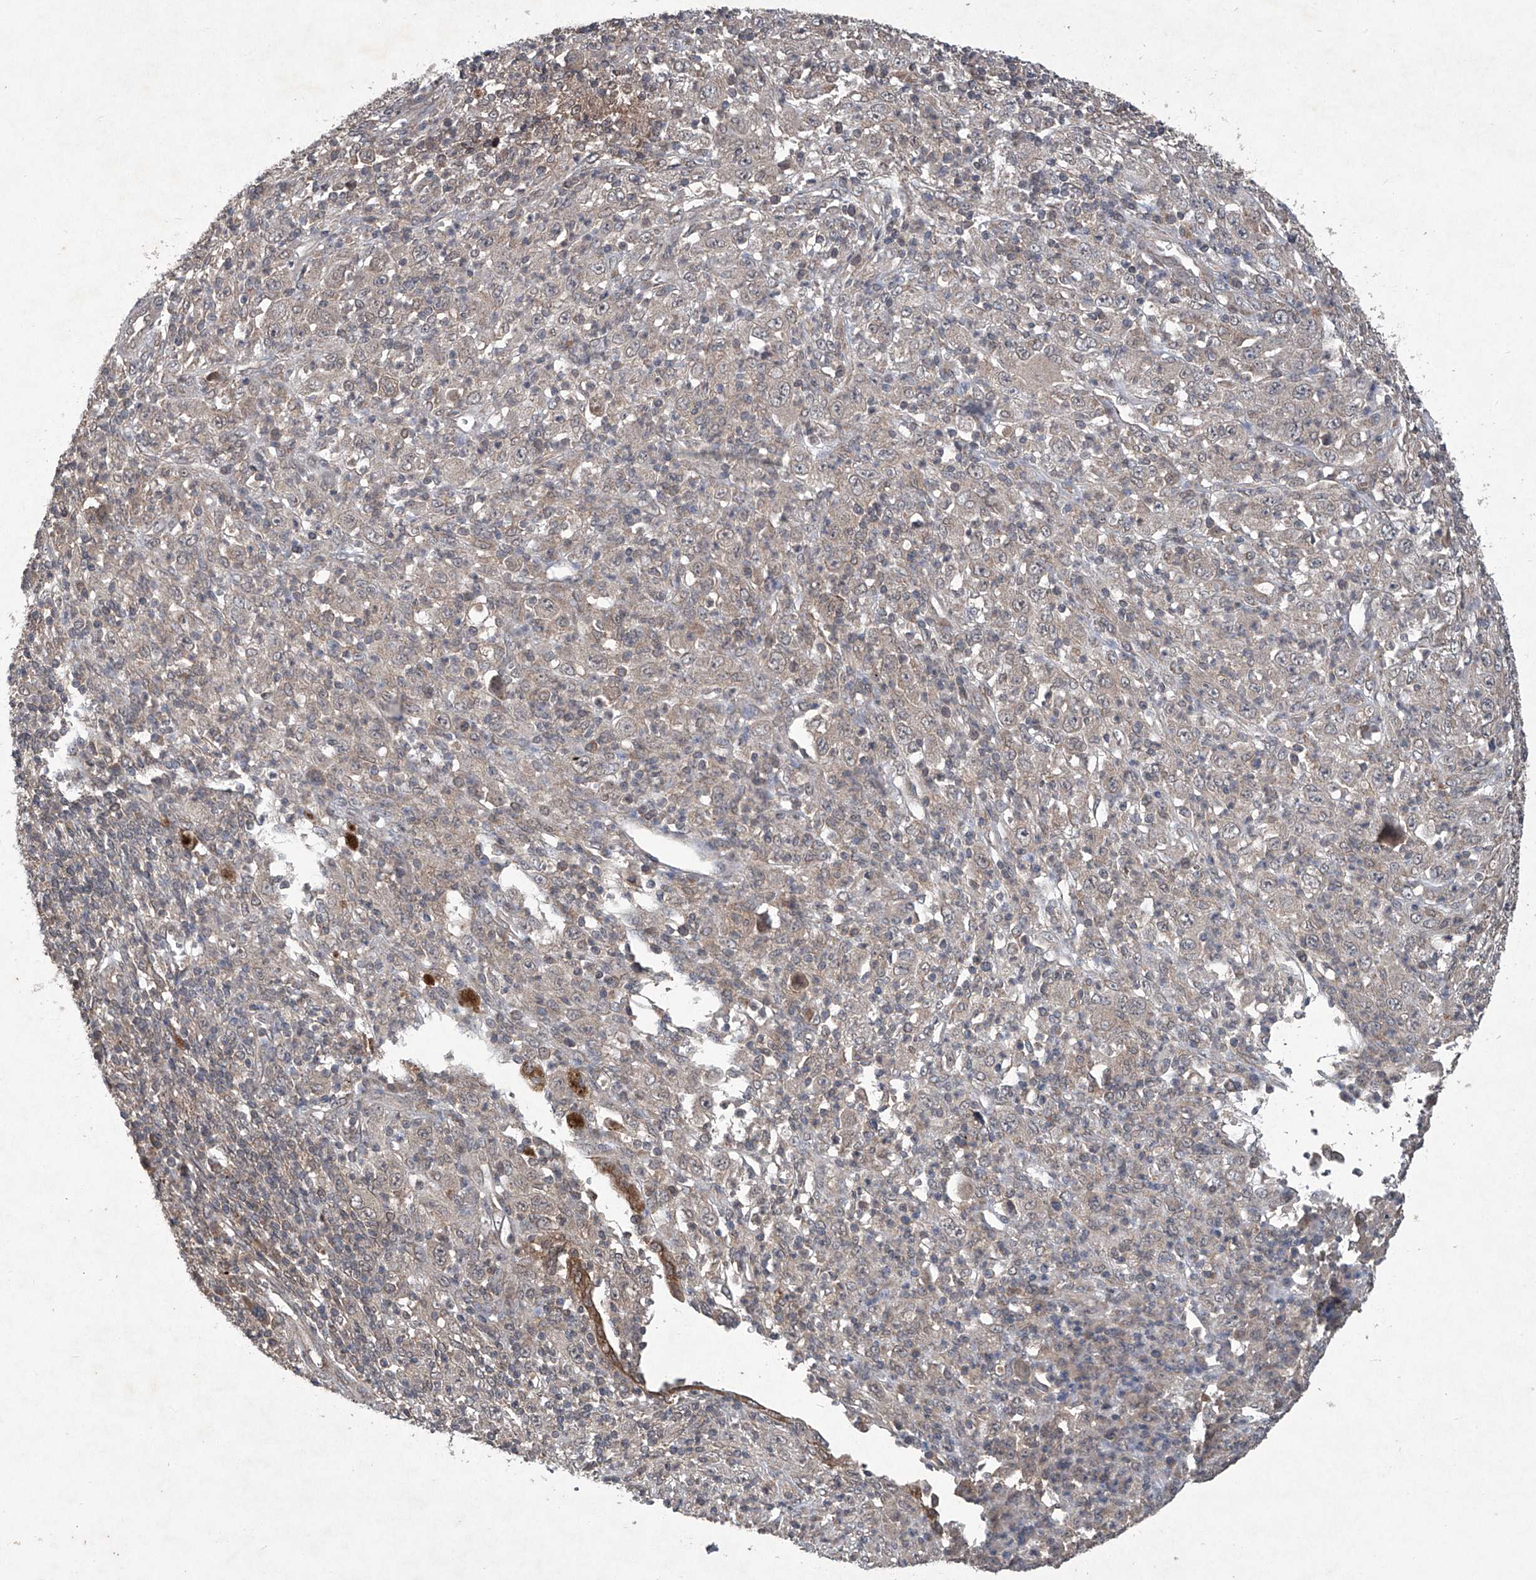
{"staining": {"intensity": "weak", "quantity": "<25%", "location": "cytoplasmic/membranous"}, "tissue": "melanoma", "cell_type": "Tumor cells", "image_type": "cancer", "snomed": [{"axis": "morphology", "description": "Malignant melanoma, Metastatic site"}, {"axis": "topography", "description": "Skin"}], "caption": "Photomicrograph shows no protein staining in tumor cells of malignant melanoma (metastatic site) tissue.", "gene": "SUMF2", "patient": {"sex": "female", "age": 56}}